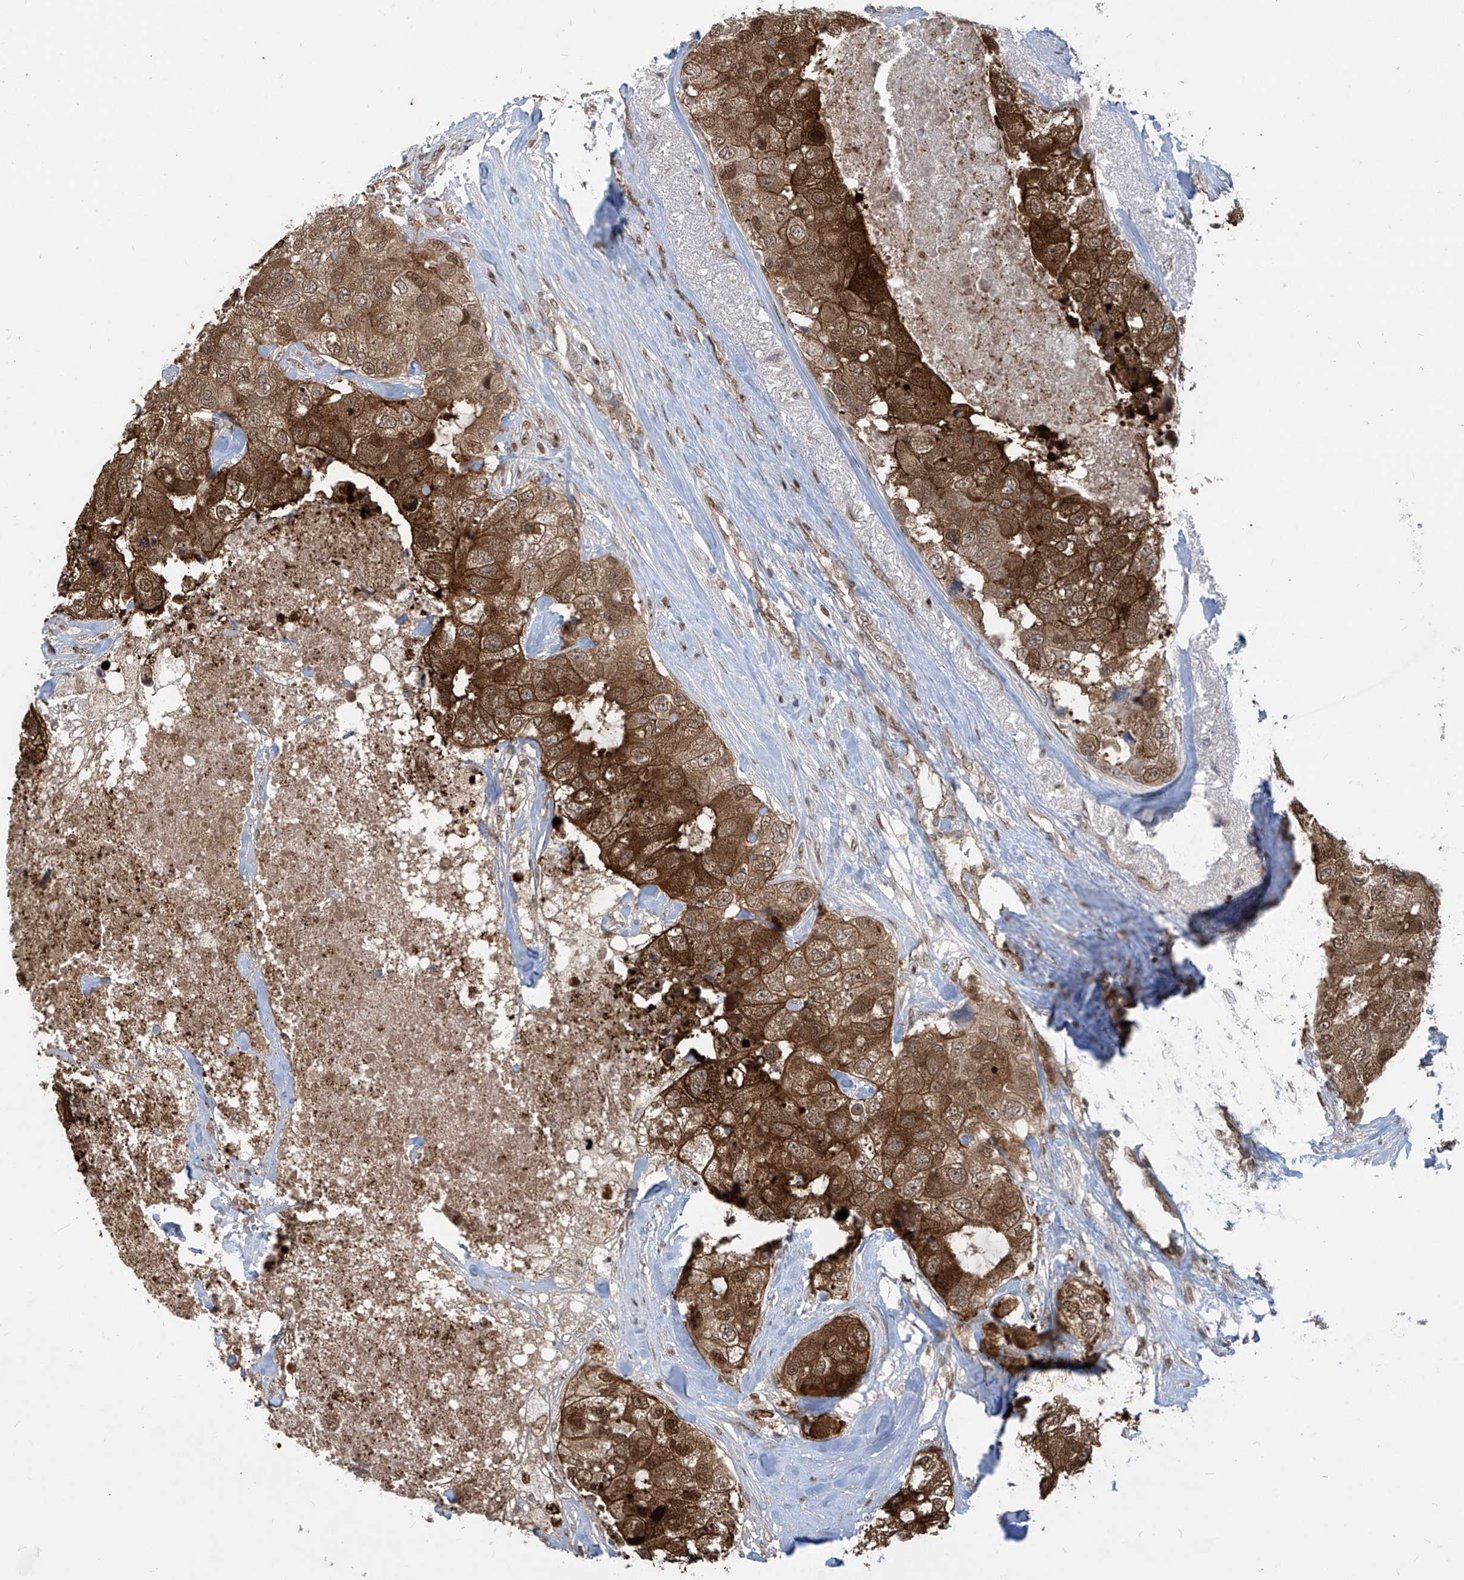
{"staining": {"intensity": "strong", "quantity": ">75%", "location": "cytoplasmic/membranous,nuclear"}, "tissue": "breast cancer", "cell_type": "Tumor cells", "image_type": "cancer", "snomed": [{"axis": "morphology", "description": "Duct carcinoma"}, {"axis": "topography", "description": "Breast"}], "caption": "Tumor cells reveal high levels of strong cytoplasmic/membranous and nuclear positivity in about >75% of cells in breast cancer (infiltrating ductal carcinoma).", "gene": "LAGE3", "patient": {"sex": "female", "age": 62}}